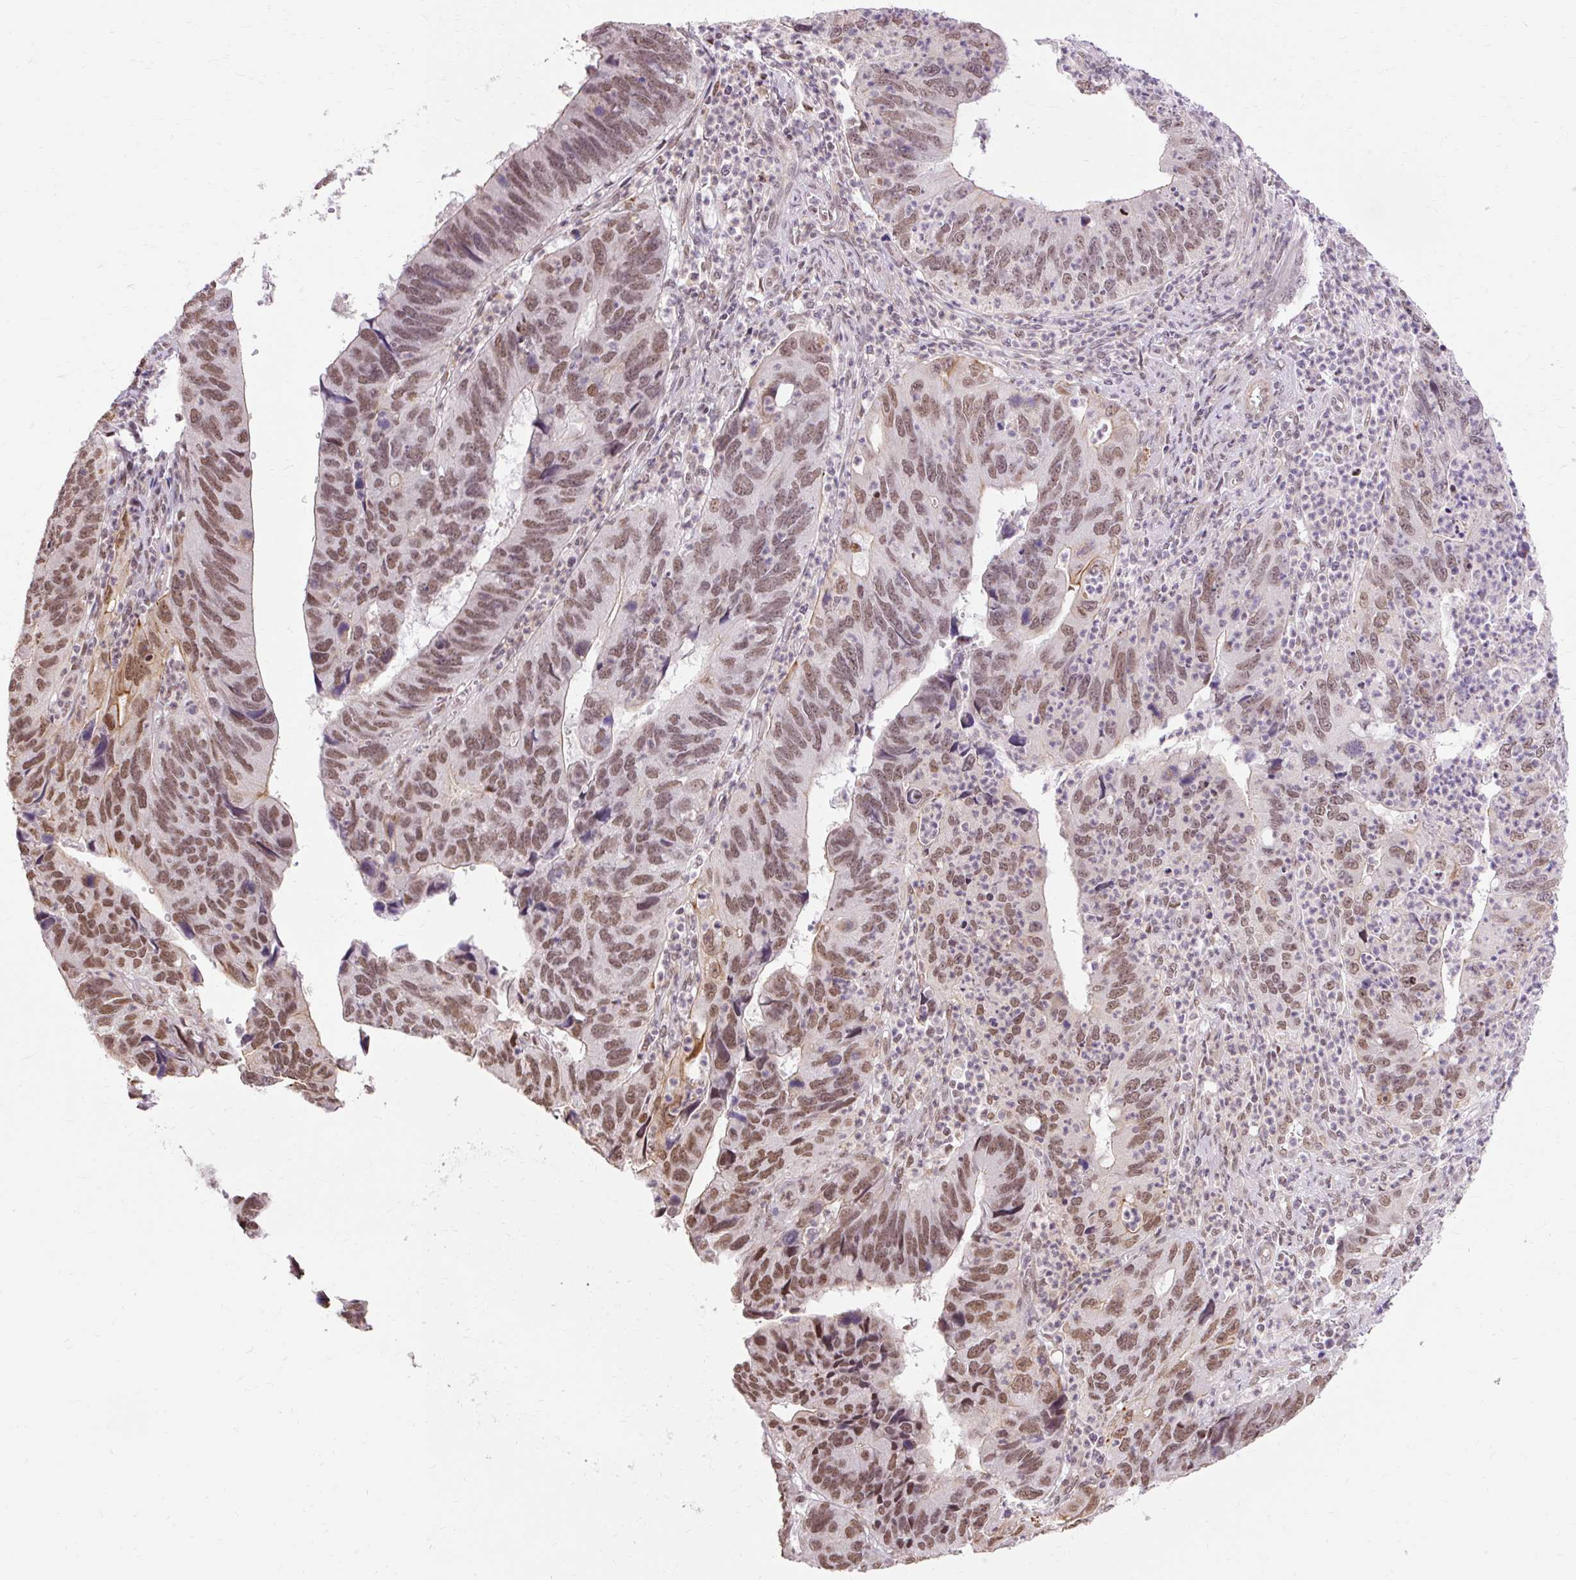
{"staining": {"intensity": "moderate", "quantity": ">75%", "location": "nuclear"}, "tissue": "stomach cancer", "cell_type": "Tumor cells", "image_type": "cancer", "snomed": [{"axis": "morphology", "description": "Adenocarcinoma, NOS"}, {"axis": "topography", "description": "Stomach"}], "caption": "Stomach cancer stained for a protein (brown) reveals moderate nuclear positive positivity in approximately >75% of tumor cells.", "gene": "NPIPB12", "patient": {"sex": "male", "age": 59}}